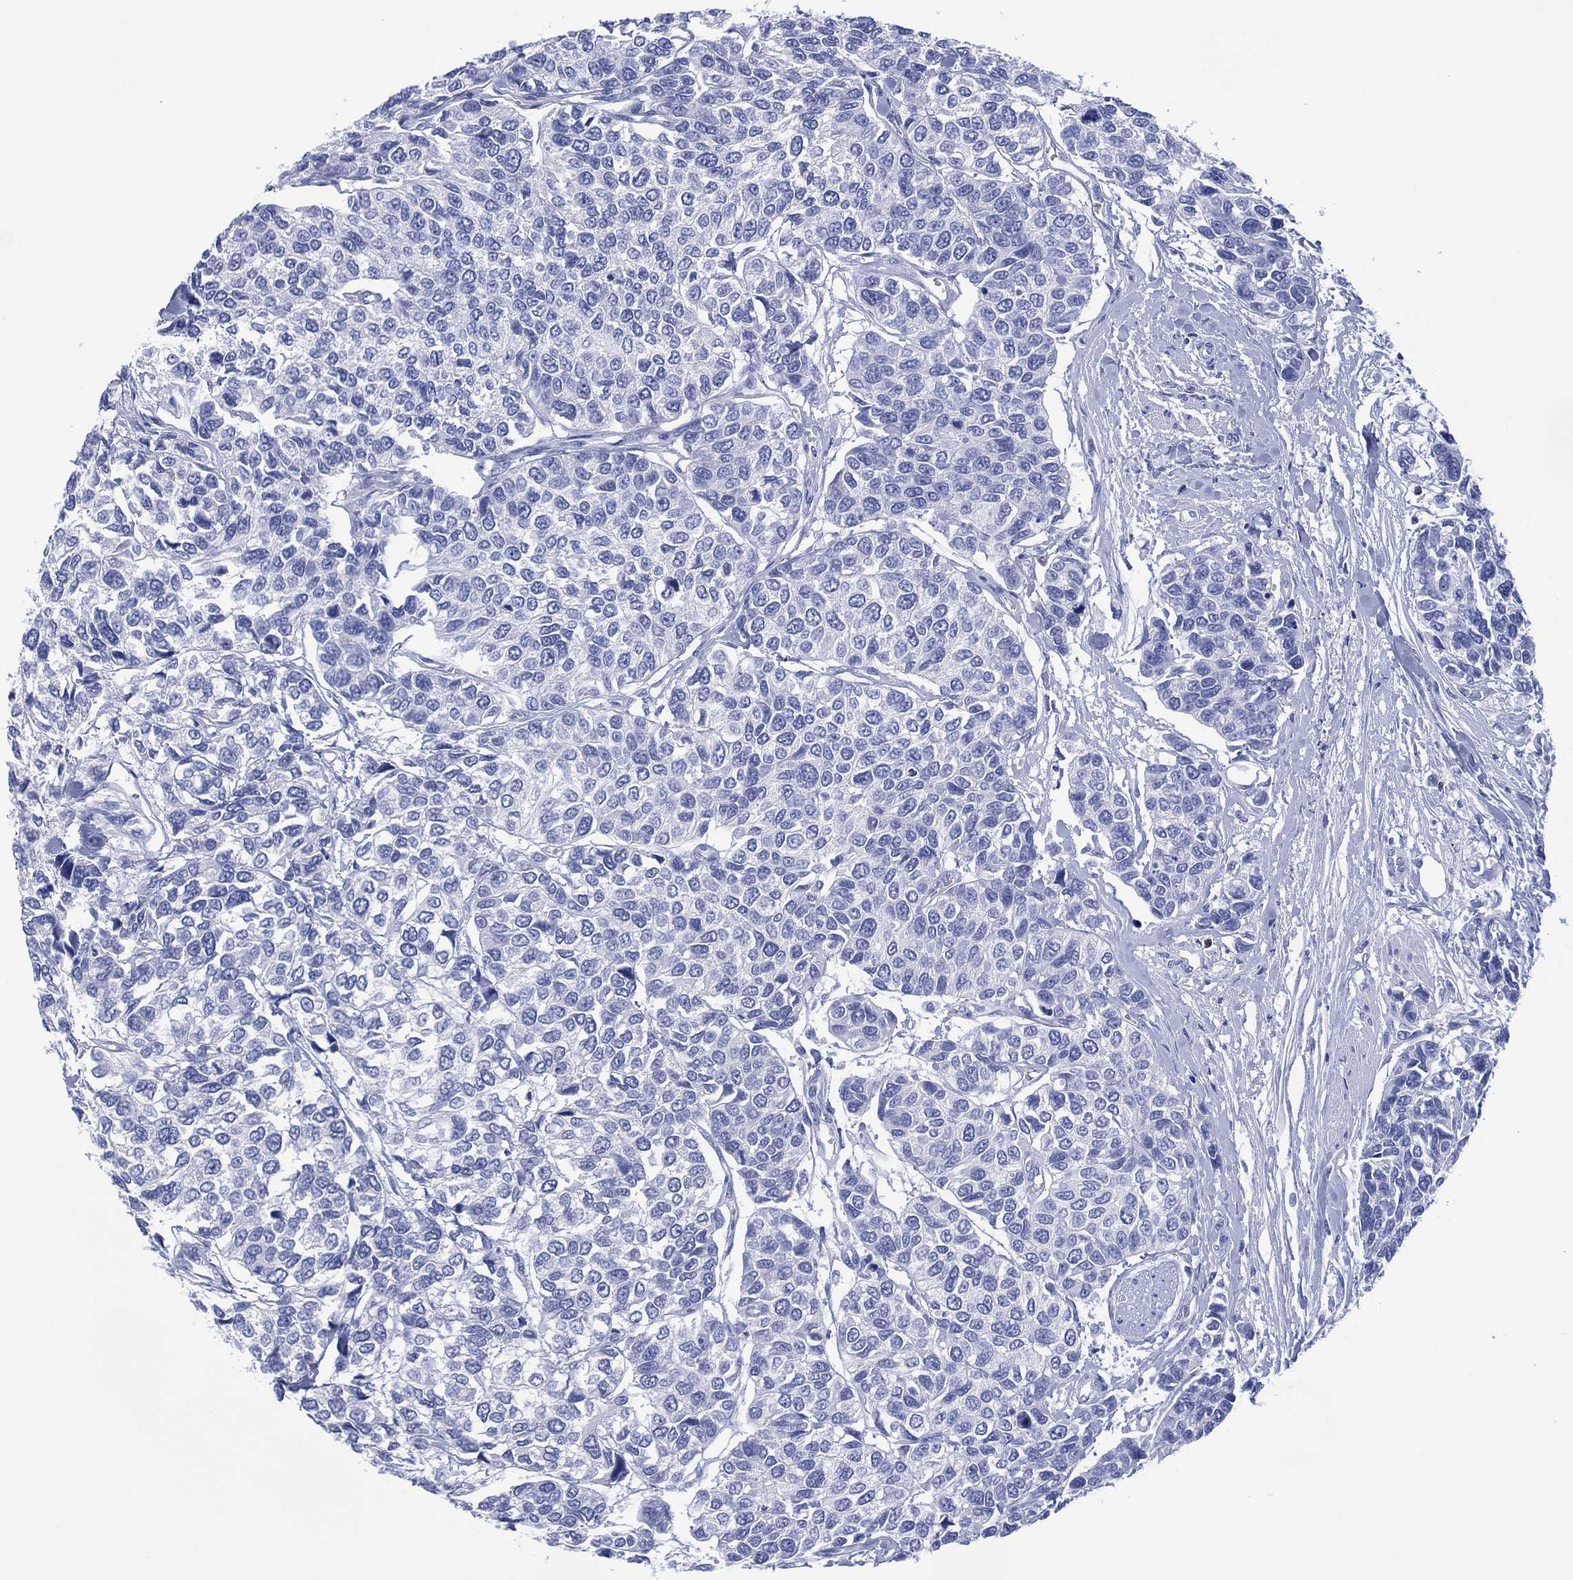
{"staining": {"intensity": "negative", "quantity": "none", "location": "none"}, "tissue": "urothelial cancer", "cell_type": "Tumor cells", "image_type": "cancer", "snomed": [{"axis": "morphology", "description": "Urothelial carcinoma, High grade"}, {"axis": "topography", "description": "Urinary bladder"}], "caption": "Image shows no significant protein expression in tumor cells of high-grade urothelial carcinoma.", "gene": "DPP4", "patient": {"sex": "male", "age": 77}}